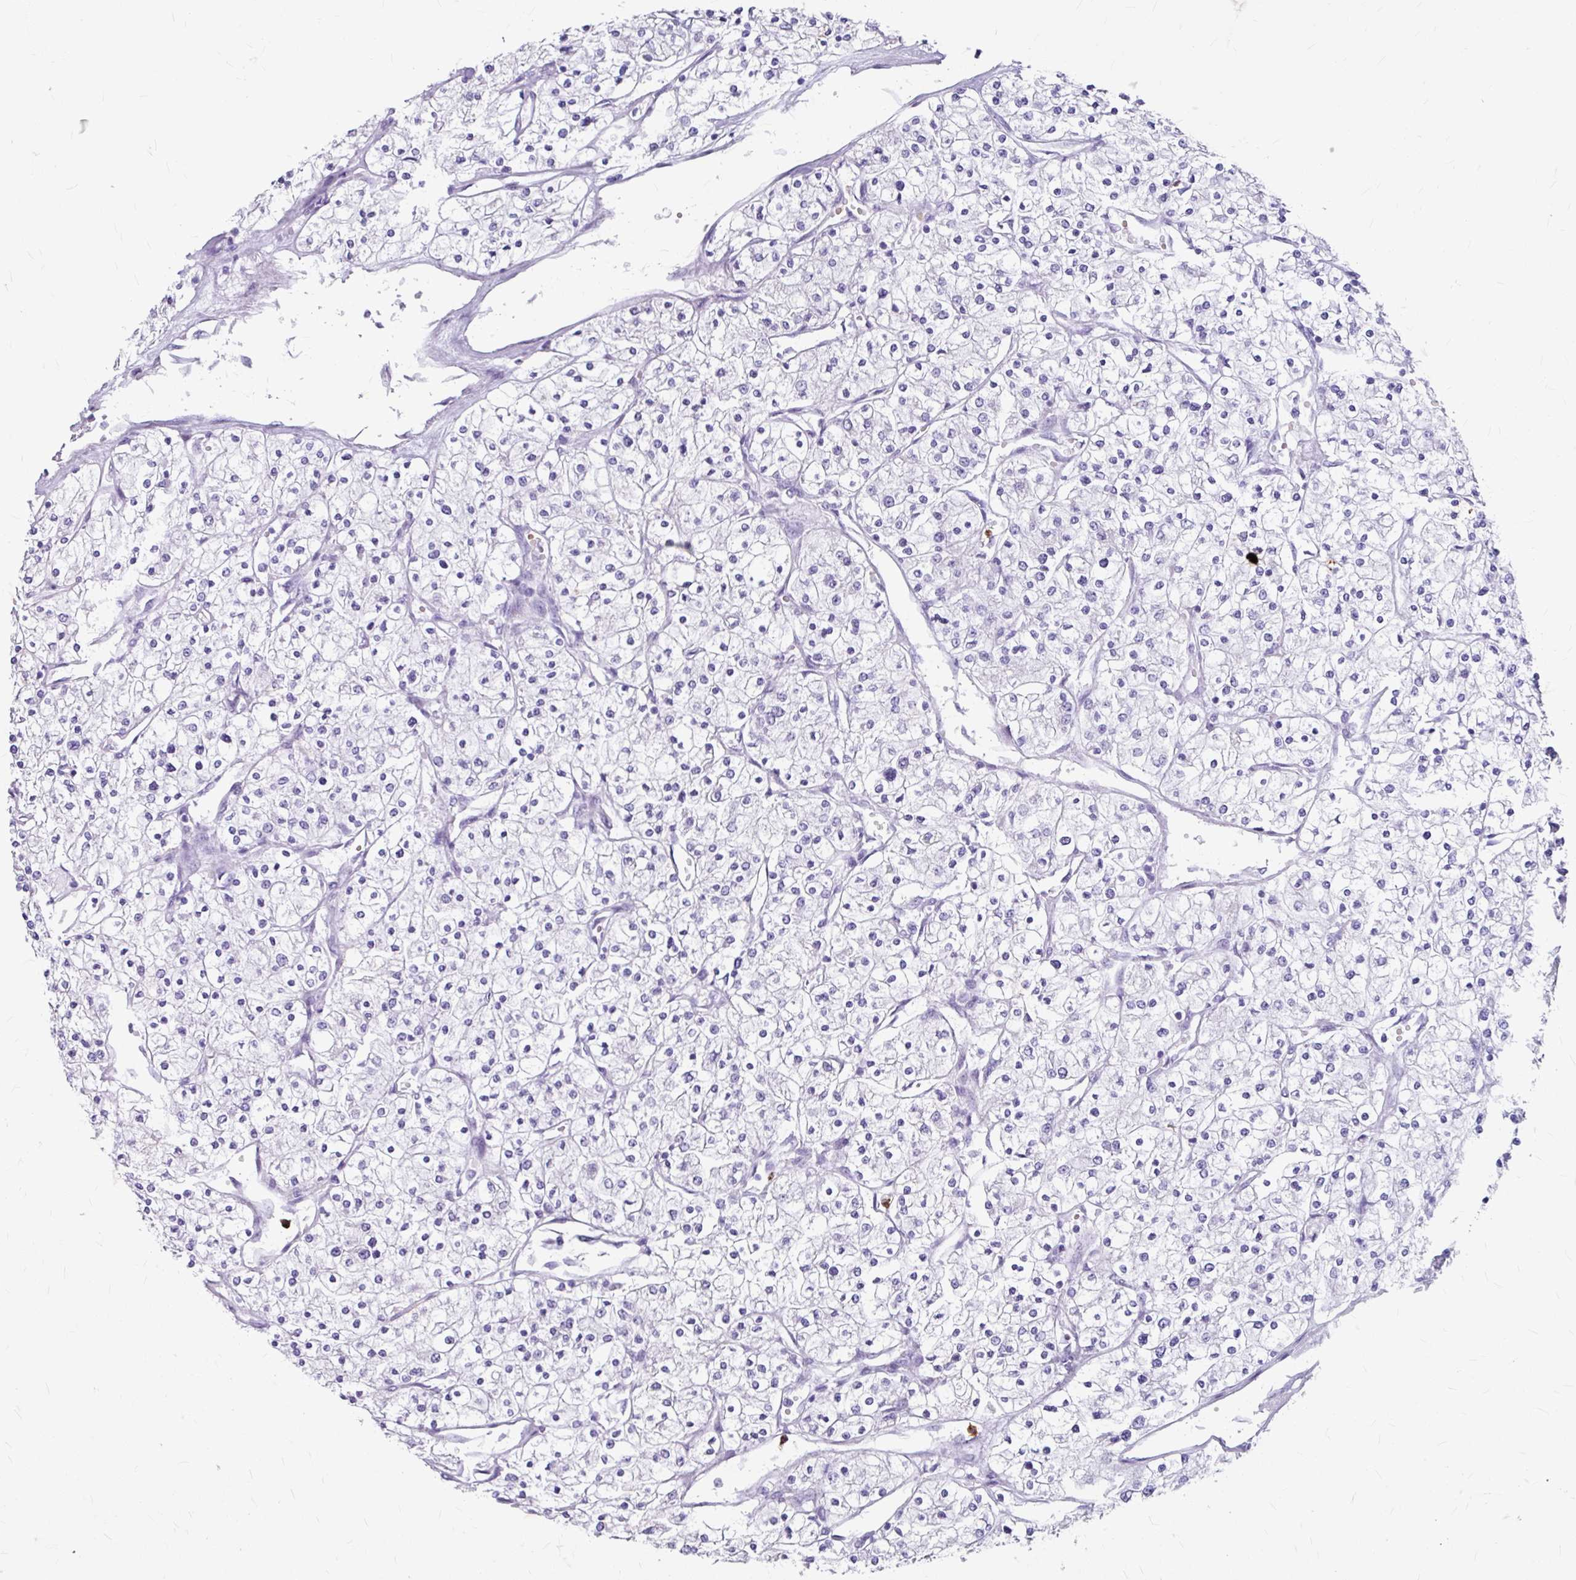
{"staining": {"intensity": "negative", "quantity": "none", "location": "none"}, "tissue": "renal cancer", "cell_type": "Tumor cells", "image_type": "cancer", "snomed": [{"axis": "morphology", "description": "Adenocarcinoma, NOS"}, {"axis": "topography", "description": "Kidney"}], "caption": "This is a histopathology image of IHC staining of renal adenocarcinoma, which shows no positivity in tumor cells.", "gene": "ANKRD1", "patient": {"sex": "male", "age": 80}}